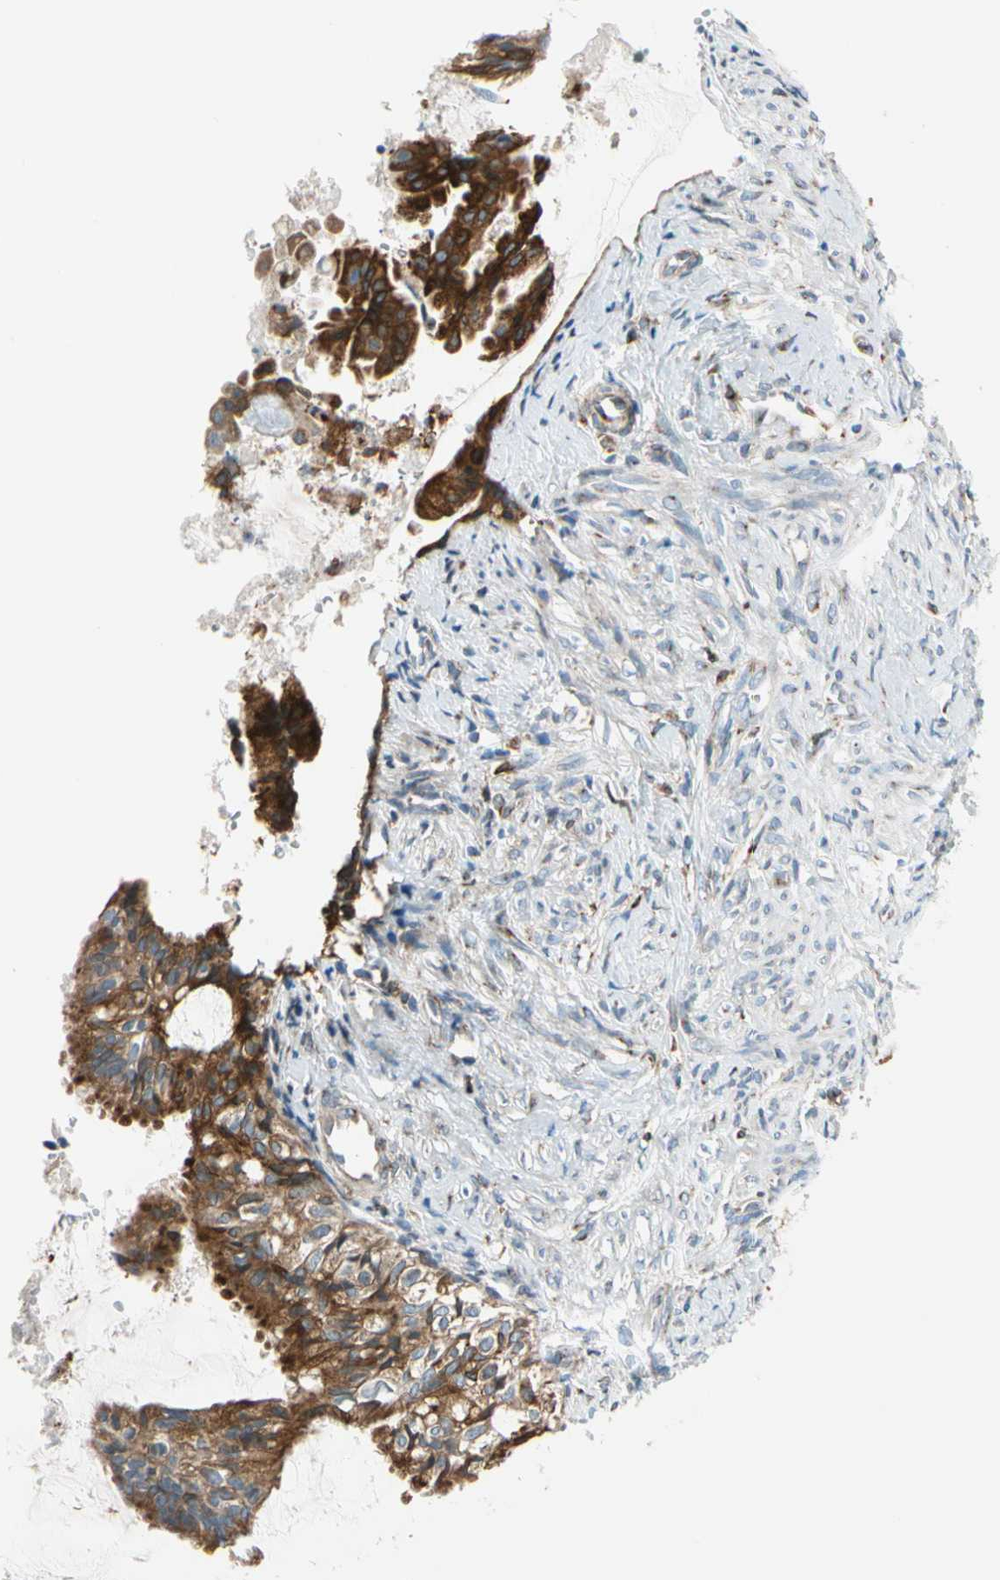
{"staining": {"intensity": "strong", "quantity": ">75%", "location": "cytoplasmic/membranous"}, "tissue": "cervical cancer", "cell_type": "Tumor cells", "image_type": "cancer", "snomed": [{"axis": "morphology", "description": "Normal tissue, NOS"}, {"axis": "morphology", "description": "Adenocarcinoma, NOS"}, {"axis": "topography", "description": "Cervix"}, {"axis": "topography", "description": "Endometrium"}], "caption": "Protein expression analysis of human adenocarcinoma (cervical) reveals strong cytoplasmic/membranous expression in about >75% of tumor cells. Nuclei are stained in blue.", "gene": "NUCB1", "patient": {"sex": "female", "age": 86}}